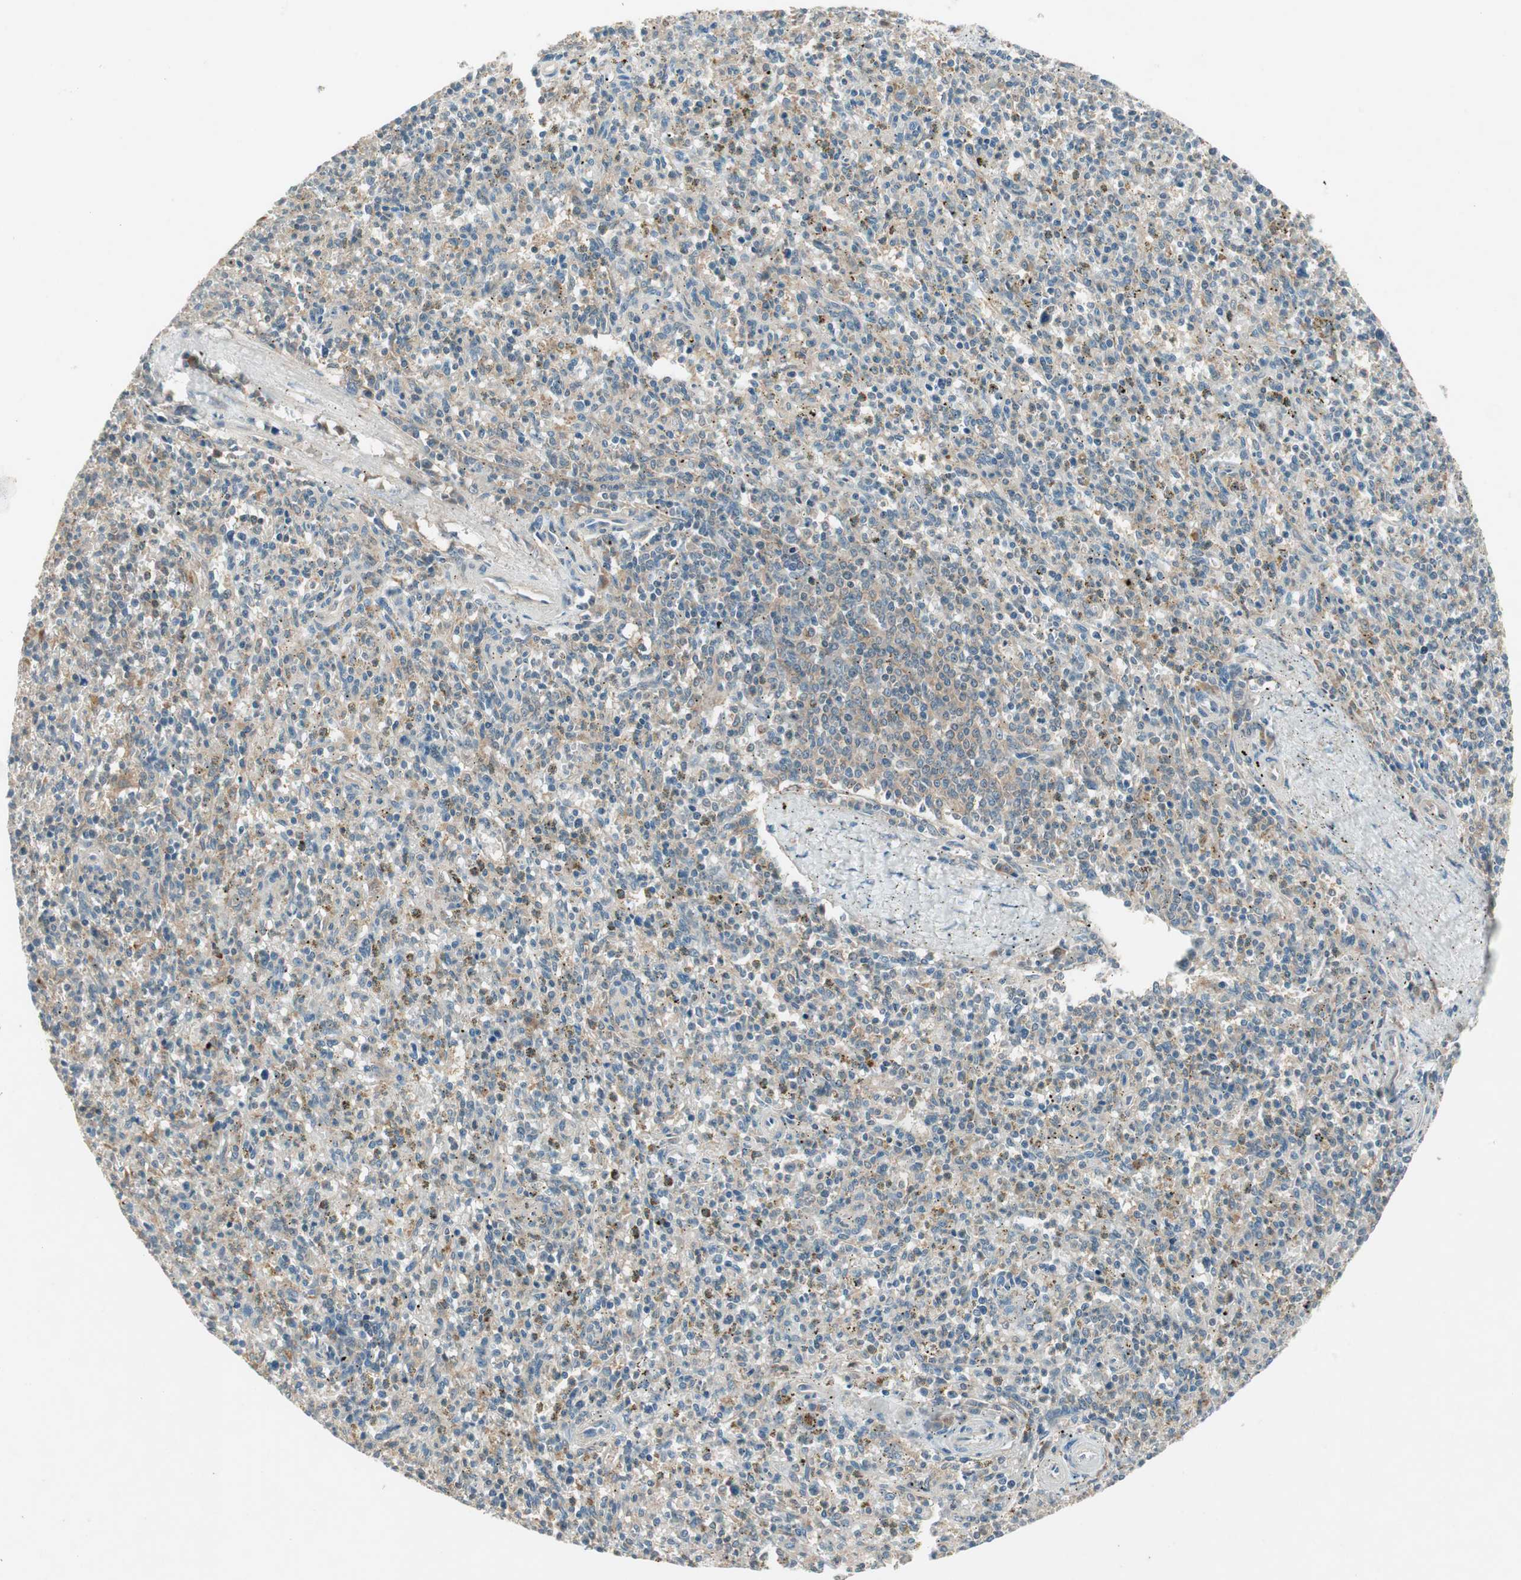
{"staining": {"intensity": "weak", "quantity": "25%-75%", "location": "cytoplasmic/membranous"}, "tissue": "spleen", "cell_type": "Cells in red pulp", "image_type": "normal", "snomed": [{"axis": "morphology", "description": "Normal tissue, NOS"}, {"axis": "topography", "description": "Spleen"}], "caption": "Brown immunohistochemical staining in normal spleen demonstrates weak cytoplasmic/membranous staining in approximately 25%-75% of cells in red pulp. (brown staining indicates protein expression, while blue staining denotes nuclei).", "gene": "NCLN", "patient": {"sex": "male", "age": 72}}